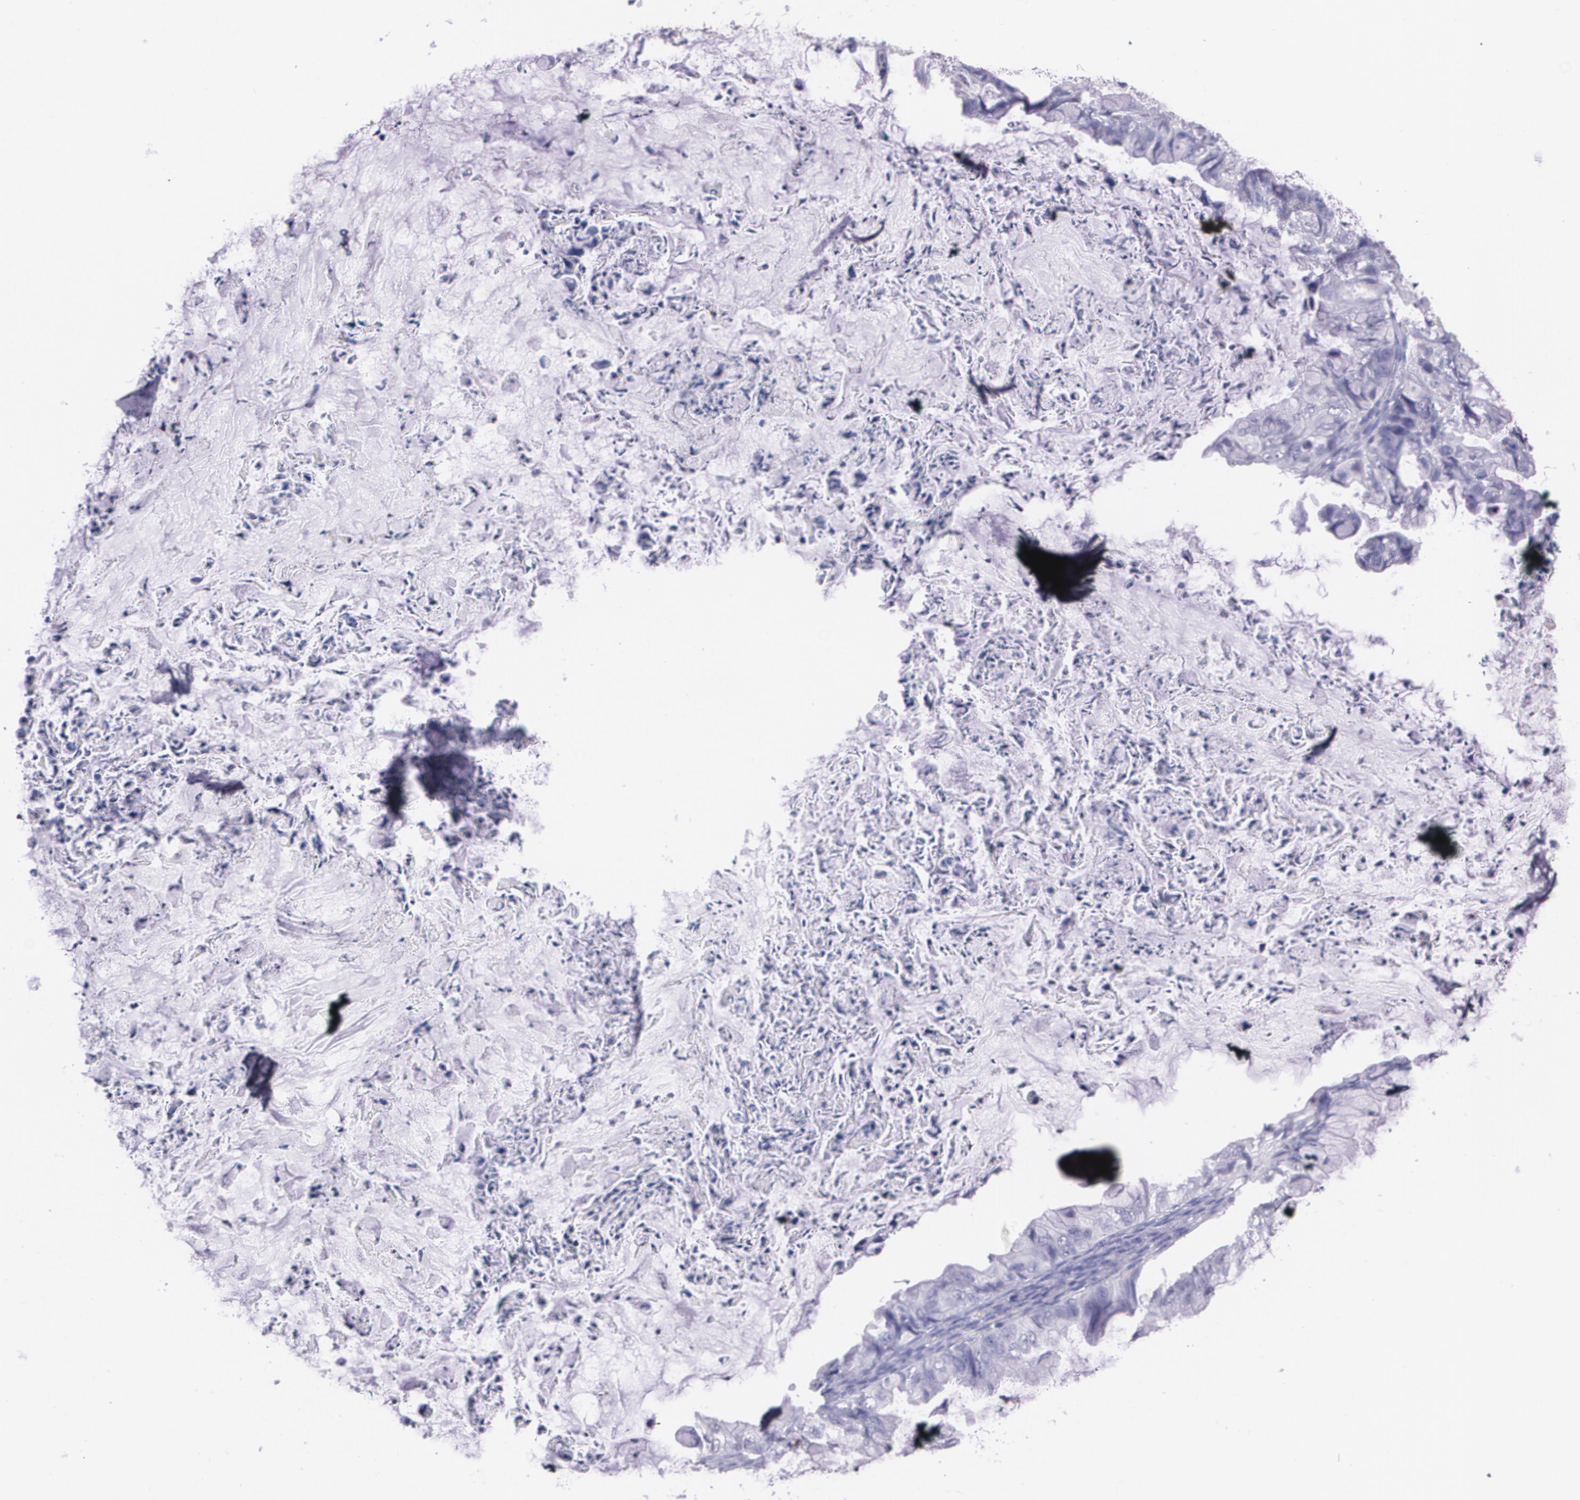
{"staining": {"intensity": "negative", "quantity": "none", "location": "none"}, "tissue": "ovarian cancer", "cell_type": "Tumor cells", "image_type": "cancer", "snomed": [{"axis": "morphology", "description": "Cystadenocarcinoma, mucinous, NOS"}, {"axis": "topography", "description": "Ovary"}], "caption": "An image of human ovarian cancer is negative for staining in tumor cells.", "gene": "RTN1", "patient": {"sex": "female", "age": 36}}